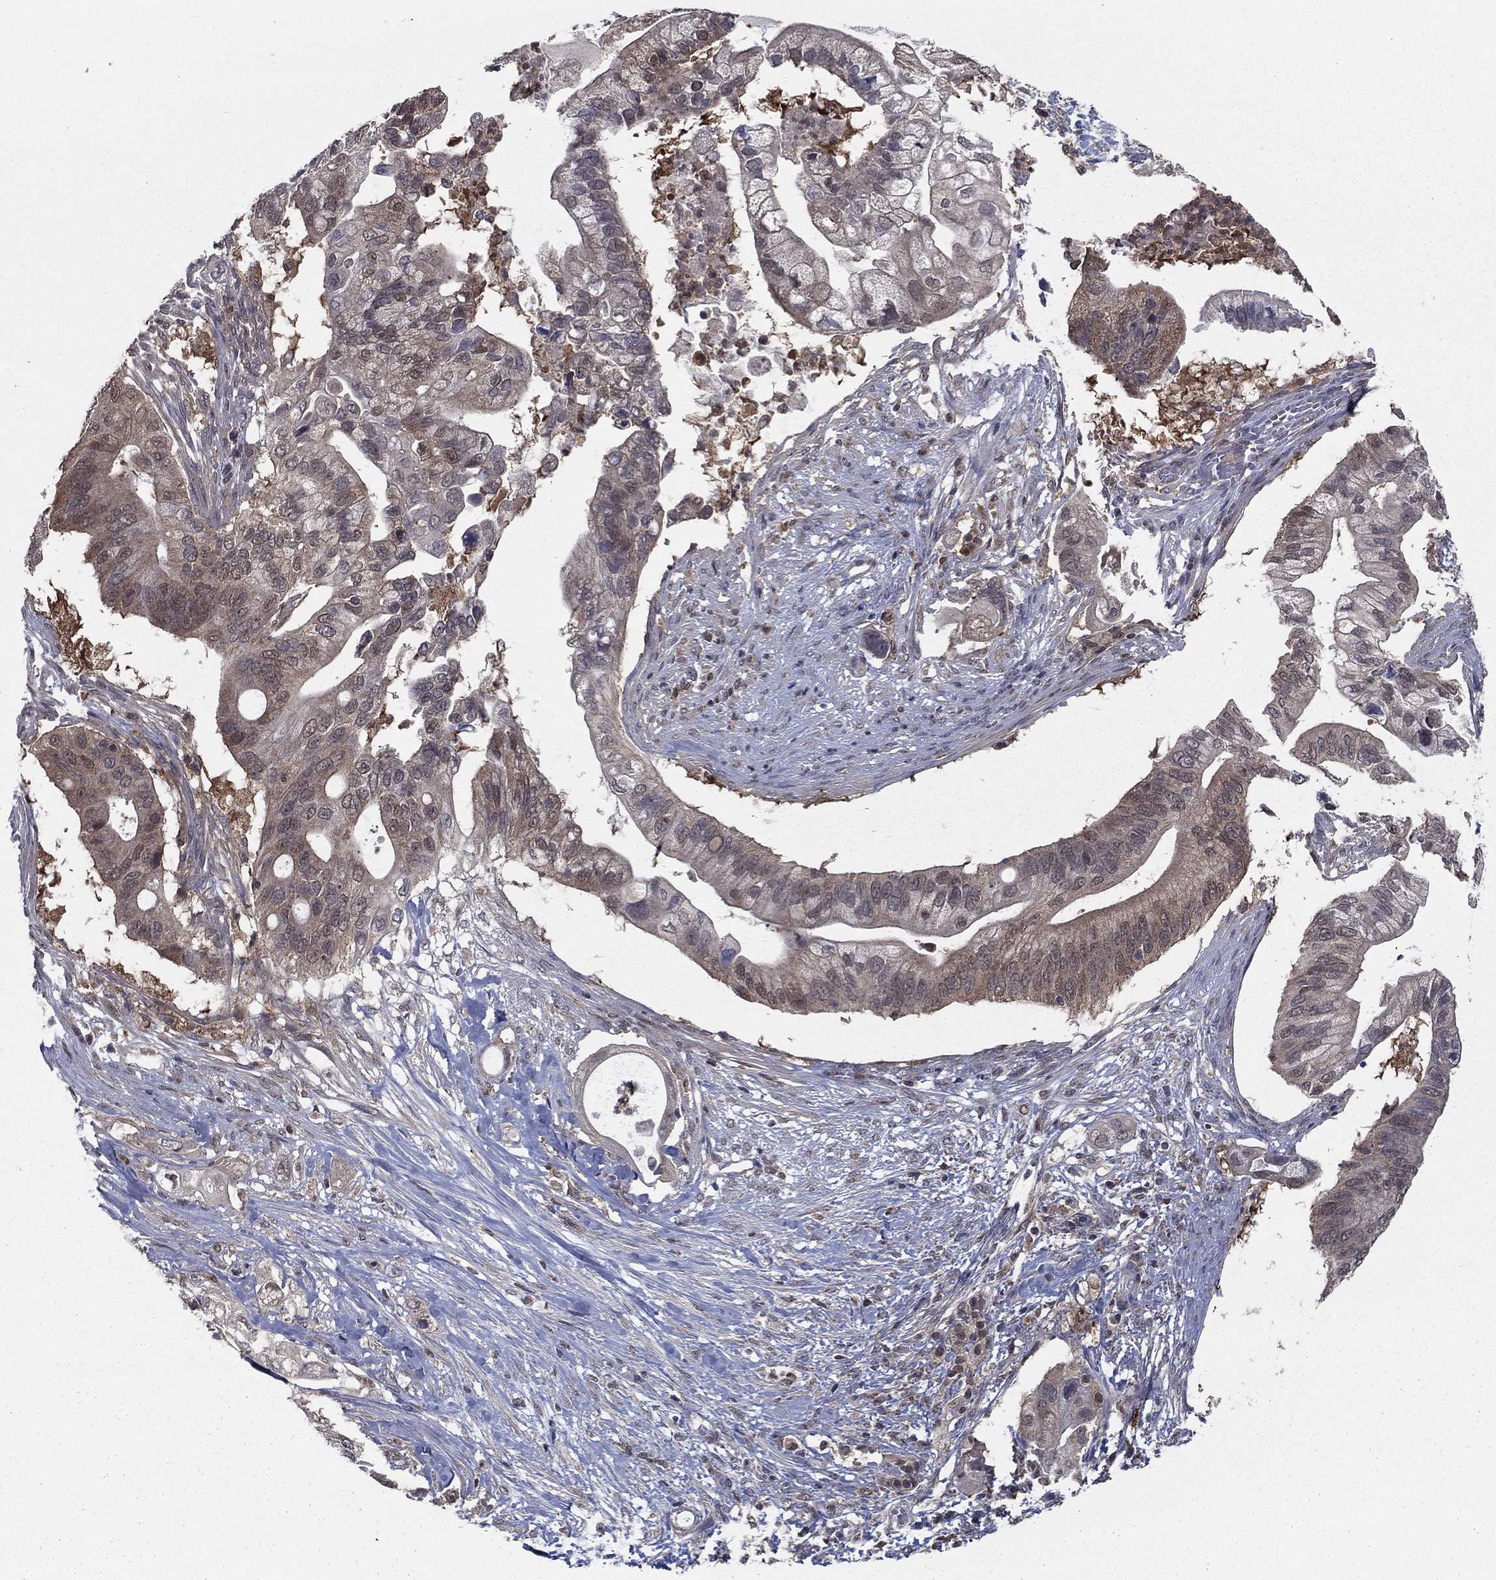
{"staining": {"intensity": "weak", "quantity": "25%-75%", "location": "cytoplasmic/membranous"}, "tissue": "pancreatic cancer", "cell_type": "Tumor cells", "image_type": "cancer", "snomed": [{"axis": "morphology", "description": "Adenocarcinoma, NOS"}, {"axis": "topography", "description": "Pancreas"}], "caption": "Human pancreatic adenocarcinoma stained with a protein marker displays weak staining in tumor cells.", "gene": "NIT2", "patient": {"sex": "female", "age": 72}}